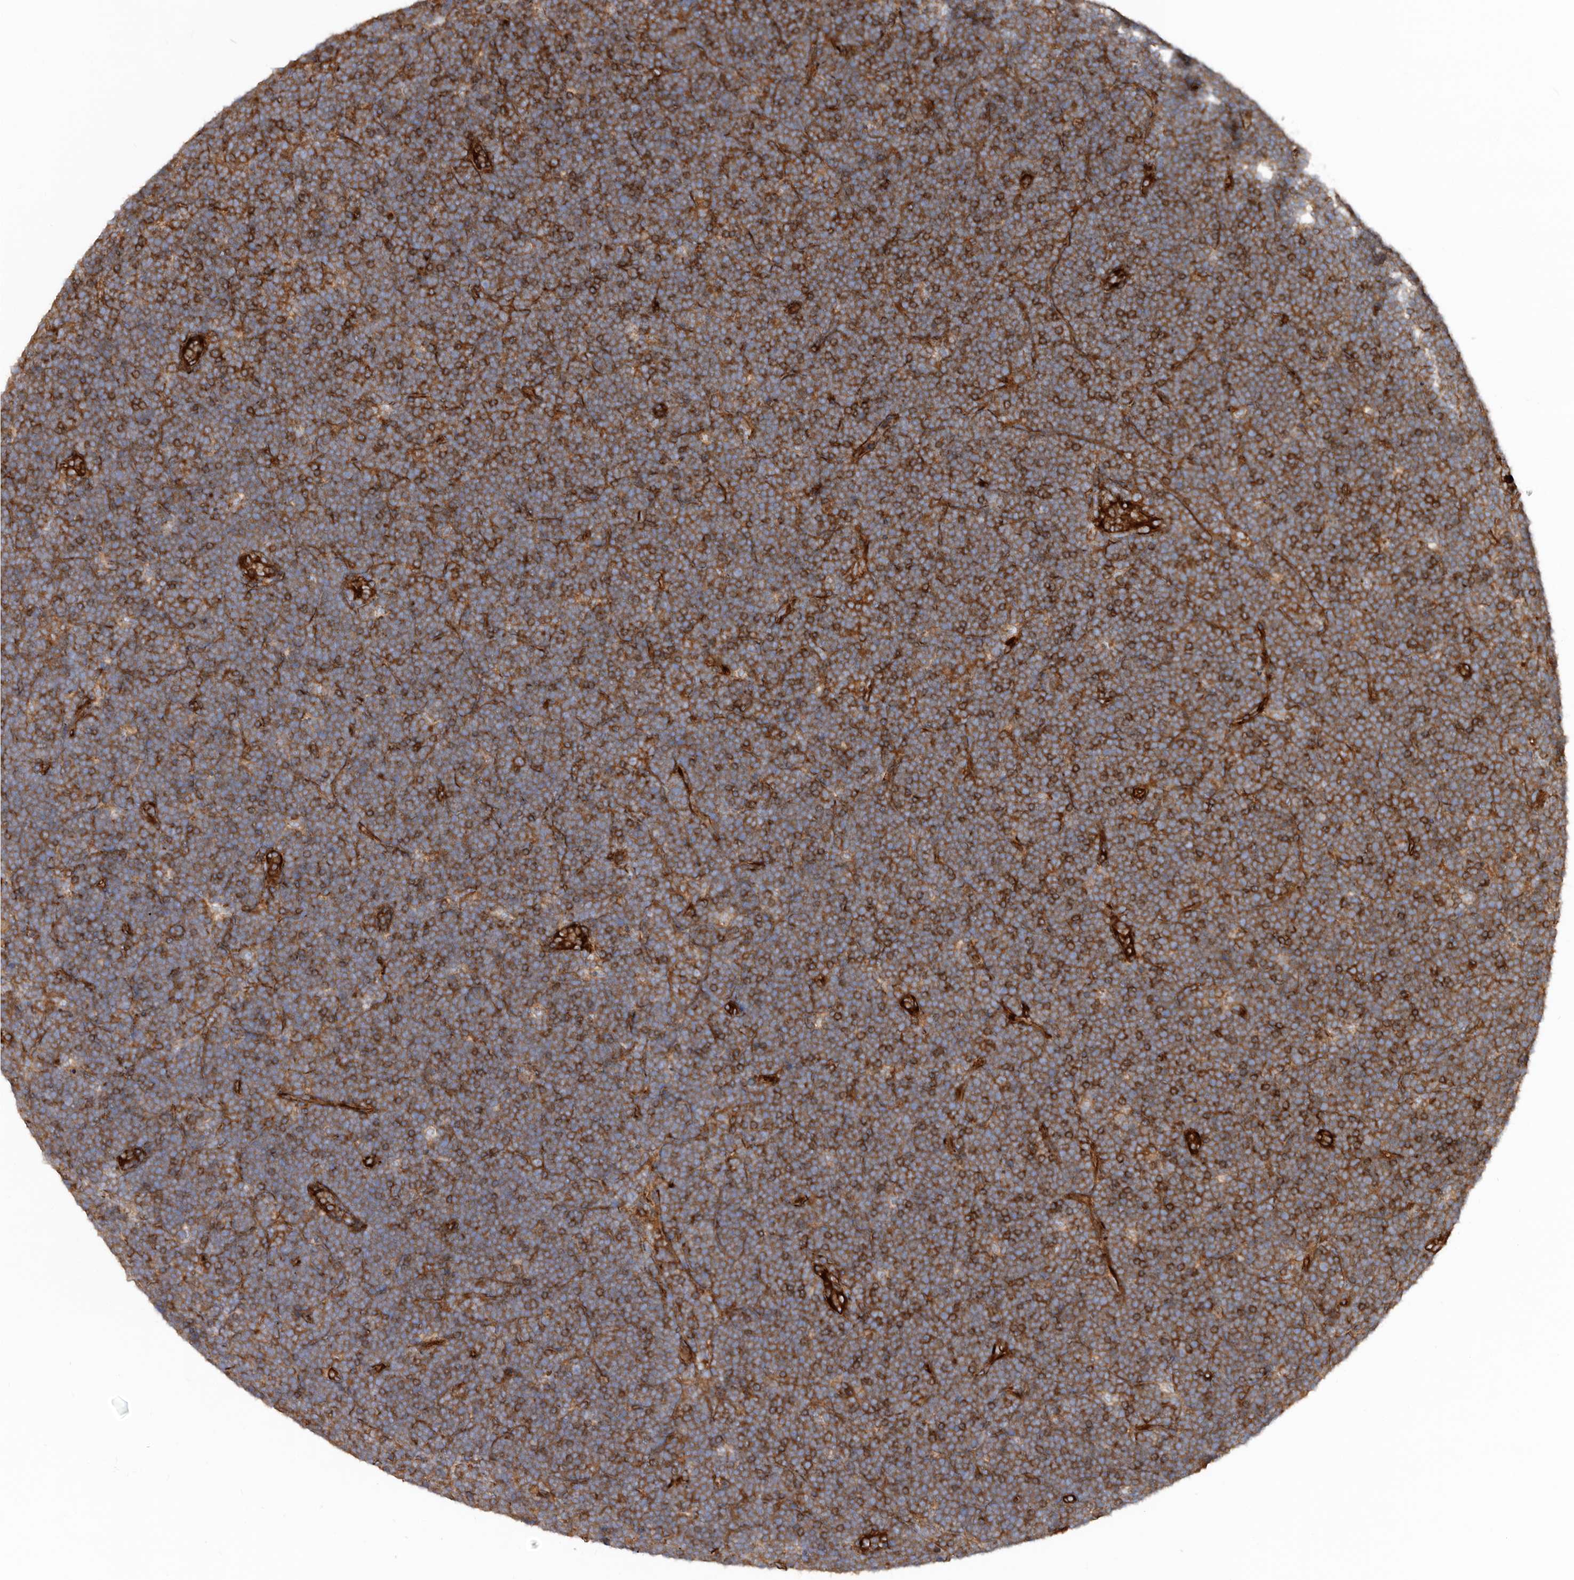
{"staining": {"intensity": "moderate", "quantity": ">75%", "location": "cytoplasmic/membranous"}, "tissue": "lymphoma", "cell_type": "Tumor cells", "image_type": "cancer", "snomed": [{"axis": "morphology", "description": "Malignant lymphoma, non-Hodgkin's type, High grade"}, {"axis": "topography", "description": "Lymph node"}], "caption": "Immunohistochemical staining of high-grade malignant lymphoma, non-Hodgkin's type displays moderate cytoplasmic/membranous protein expression in approximately >75% of tumor cells.", "gene": "TMC7", "patient": {"sex": "male", "age": 13}}